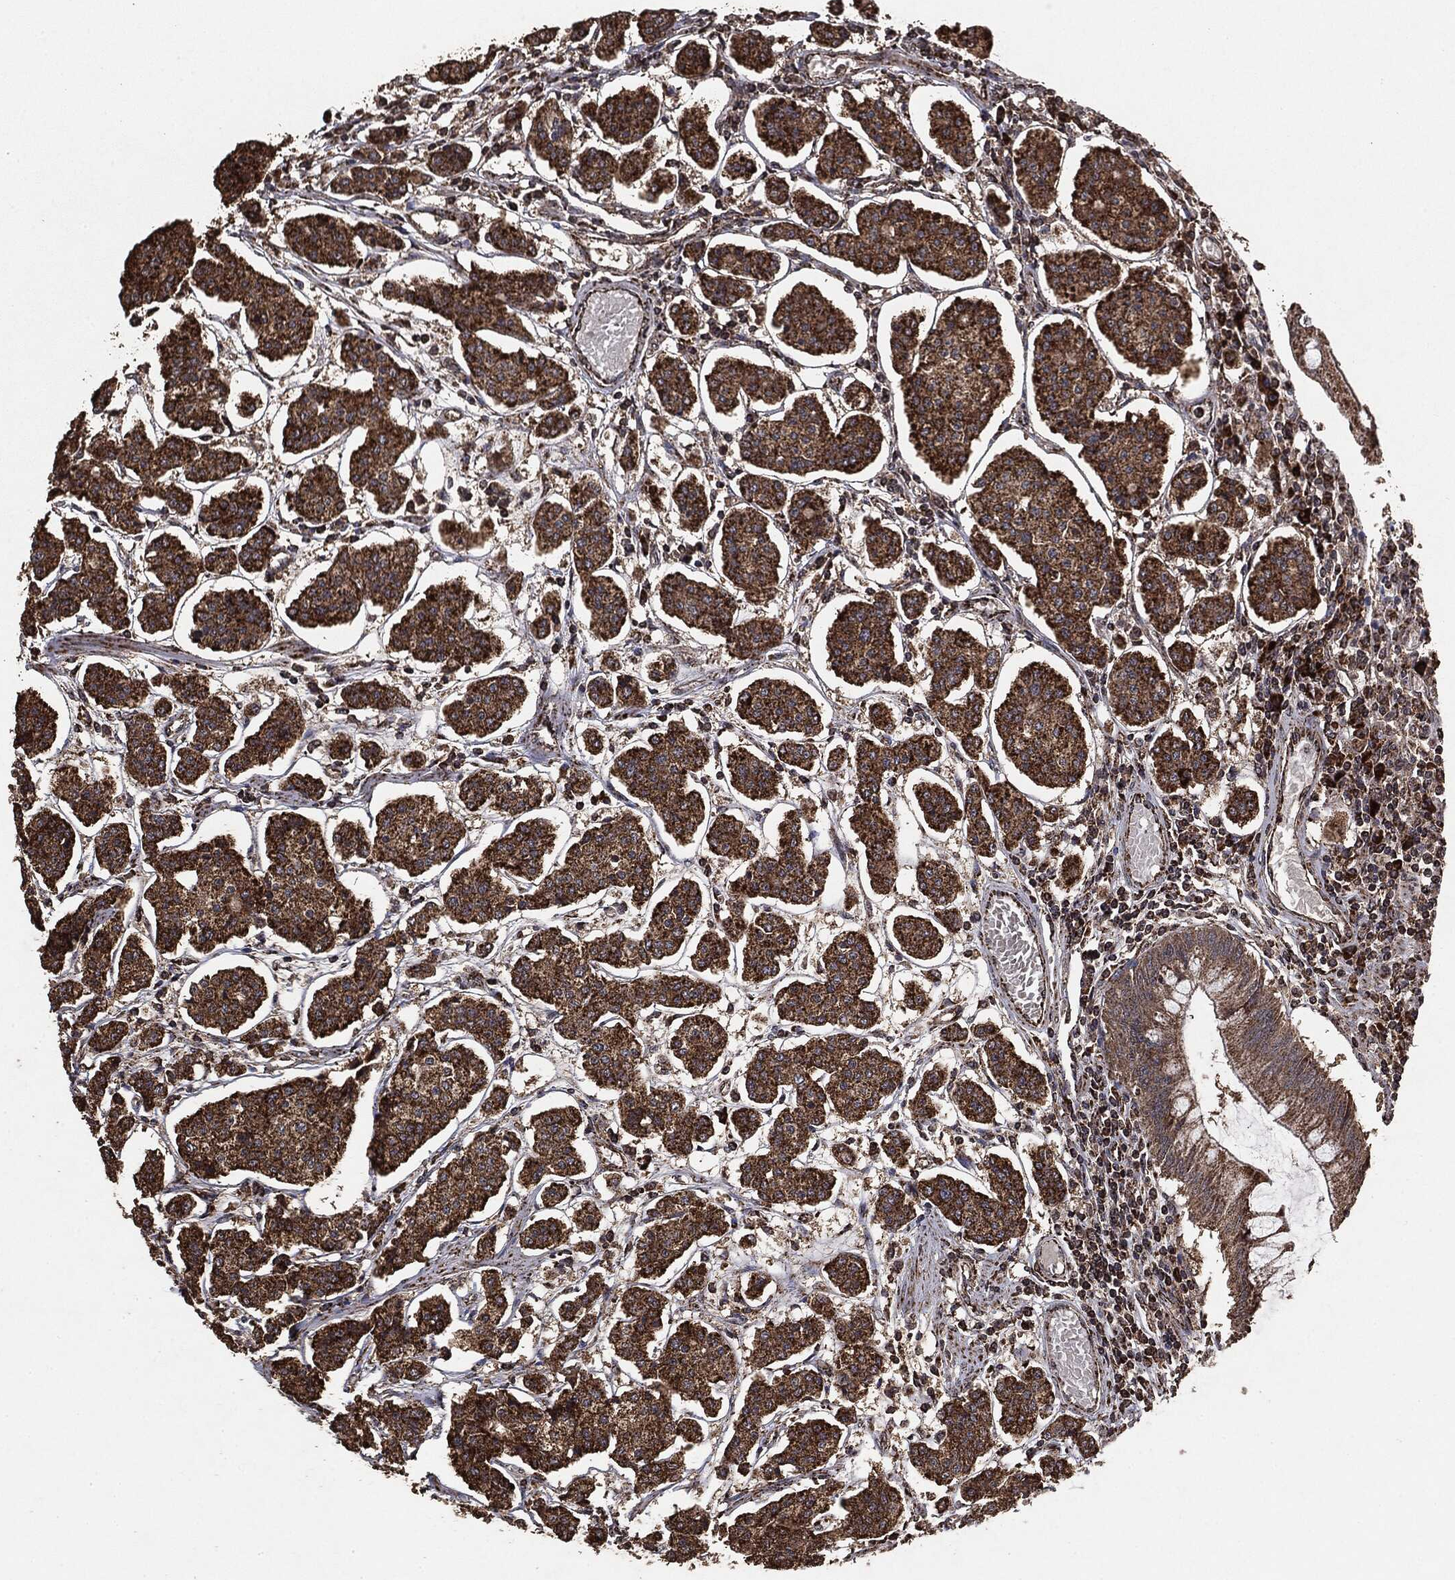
{"staining": {"intensity": "strong", "quantity": ">75%", "location": "cytoplasmic/membranous"}, "tissue": "carcinoid", "cell_type": "Tumor cells", "image_type": "cancer", "snomed": [{"axis": "morphology", "description": "Carcinoid, malignant, NOS"}, {"axis": "topography", "description": "Small intestine"}], "caption": "Immunohistochemistry micrograph of neoplastic tissue: human carcinoid stained using immunohistochemistry (IHC) shows high levels of strong protein expression localized specifically in the cytoplasmic/membranous of tumor cells, appearing as a cytoplasmic/membranous brown color.", "gene": "MTOR", "patient": {"sex": "female", "age": 65}}